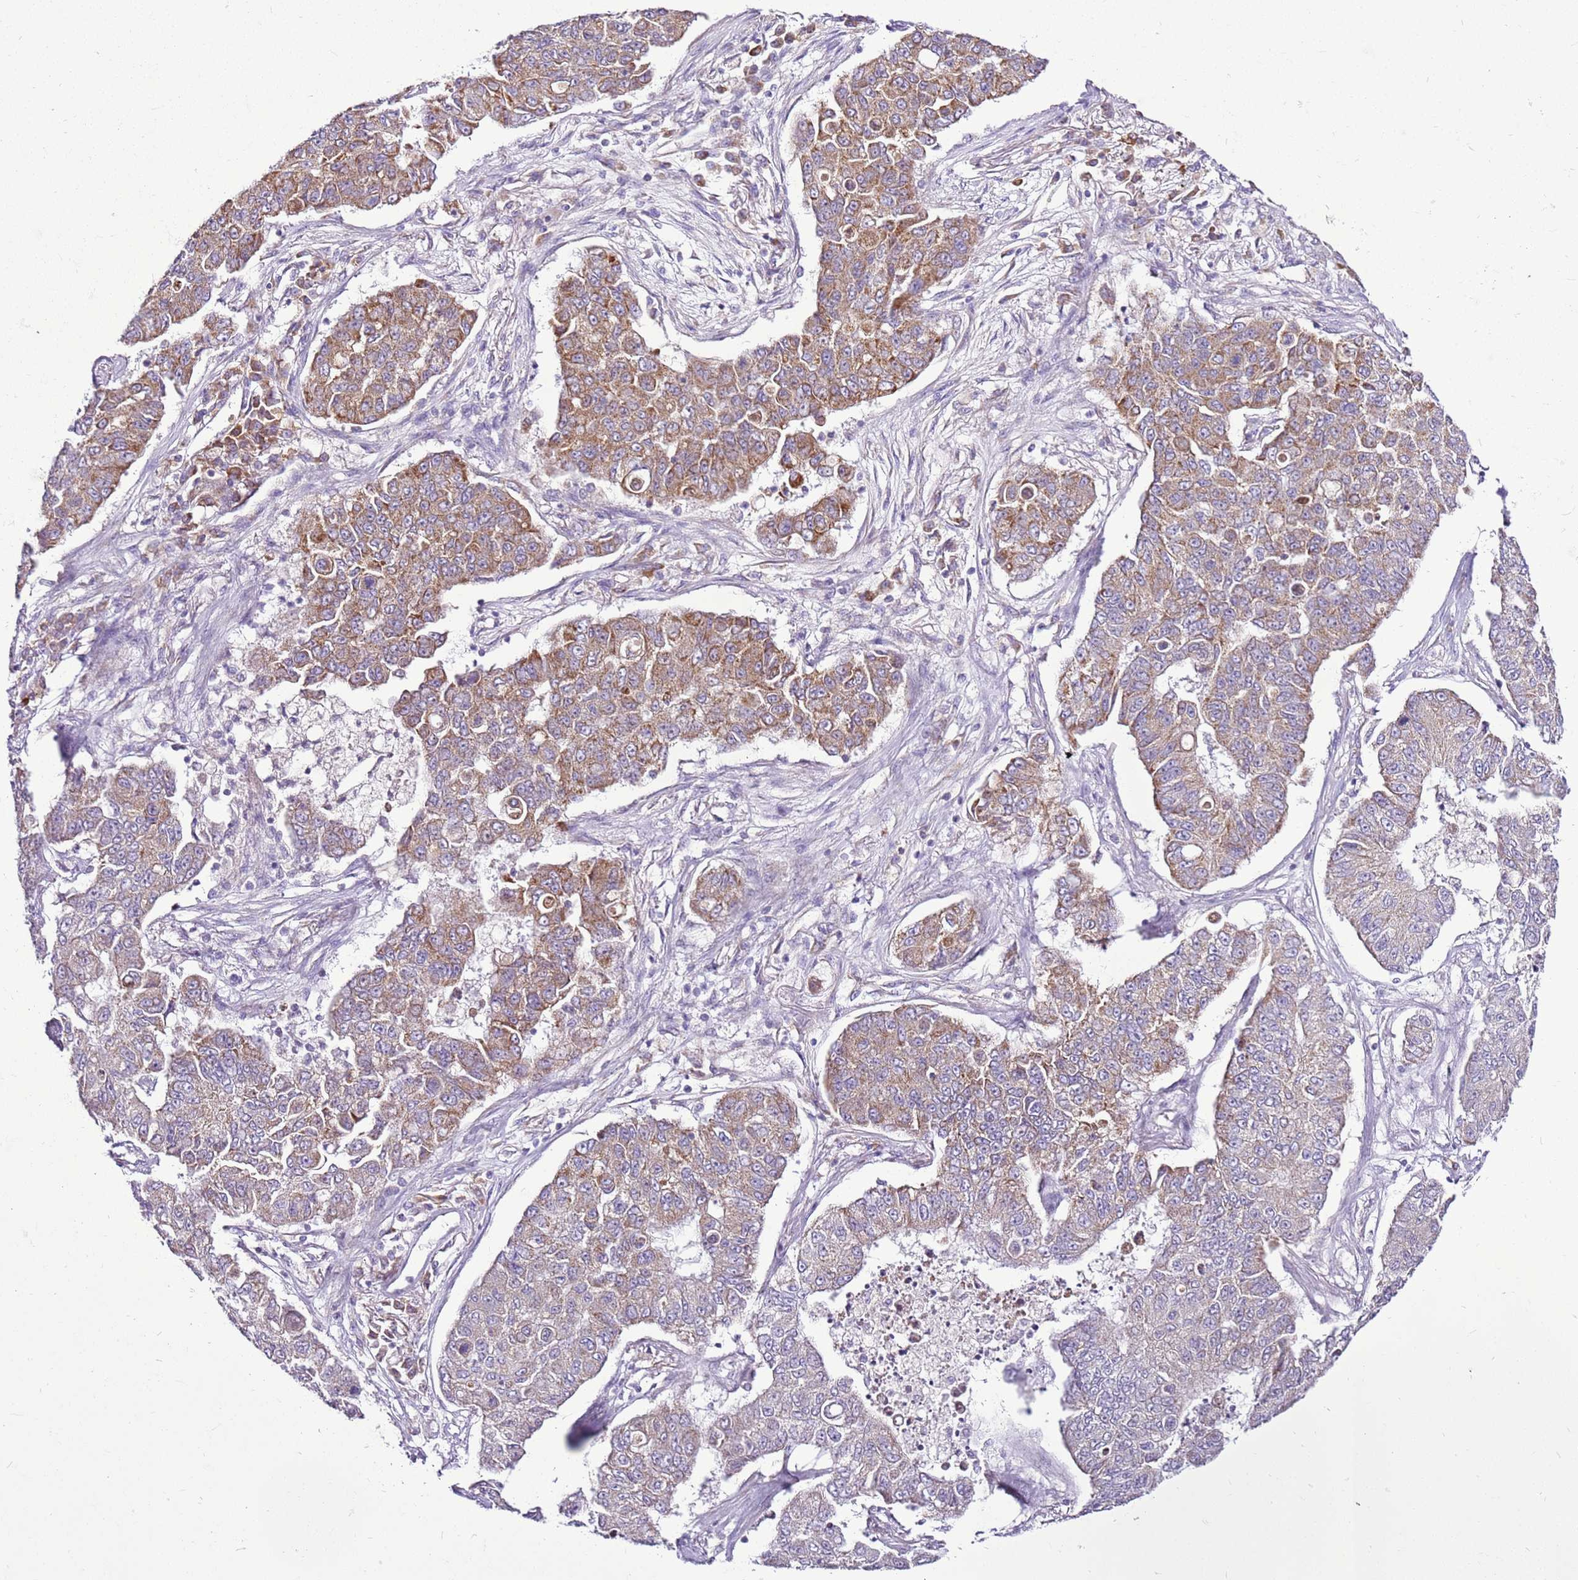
{"staining": {"intensity": "moderate", "quantity": "25%-75%", "location": "cytoplasmic/membranous"}, "tissue": "lung cancer", "cell_type": "Tumor cells", "image_type": "cancer", "snomed": [{"axis": "morphology", "description": "Squamous cell carcinoma, NOS"}, {"axis": "topography", "description": "Lung"}], "caption": "This image exhibits immunohistochemistry (IHC) staining of lung cancer (squamous cell carcinoma), with medium moderate cytoplasmic/membranous positivity in about 25%-75% of tumor cells.", "gene": "MRPL36", "patient": {"sex": "male", "age": 74}}